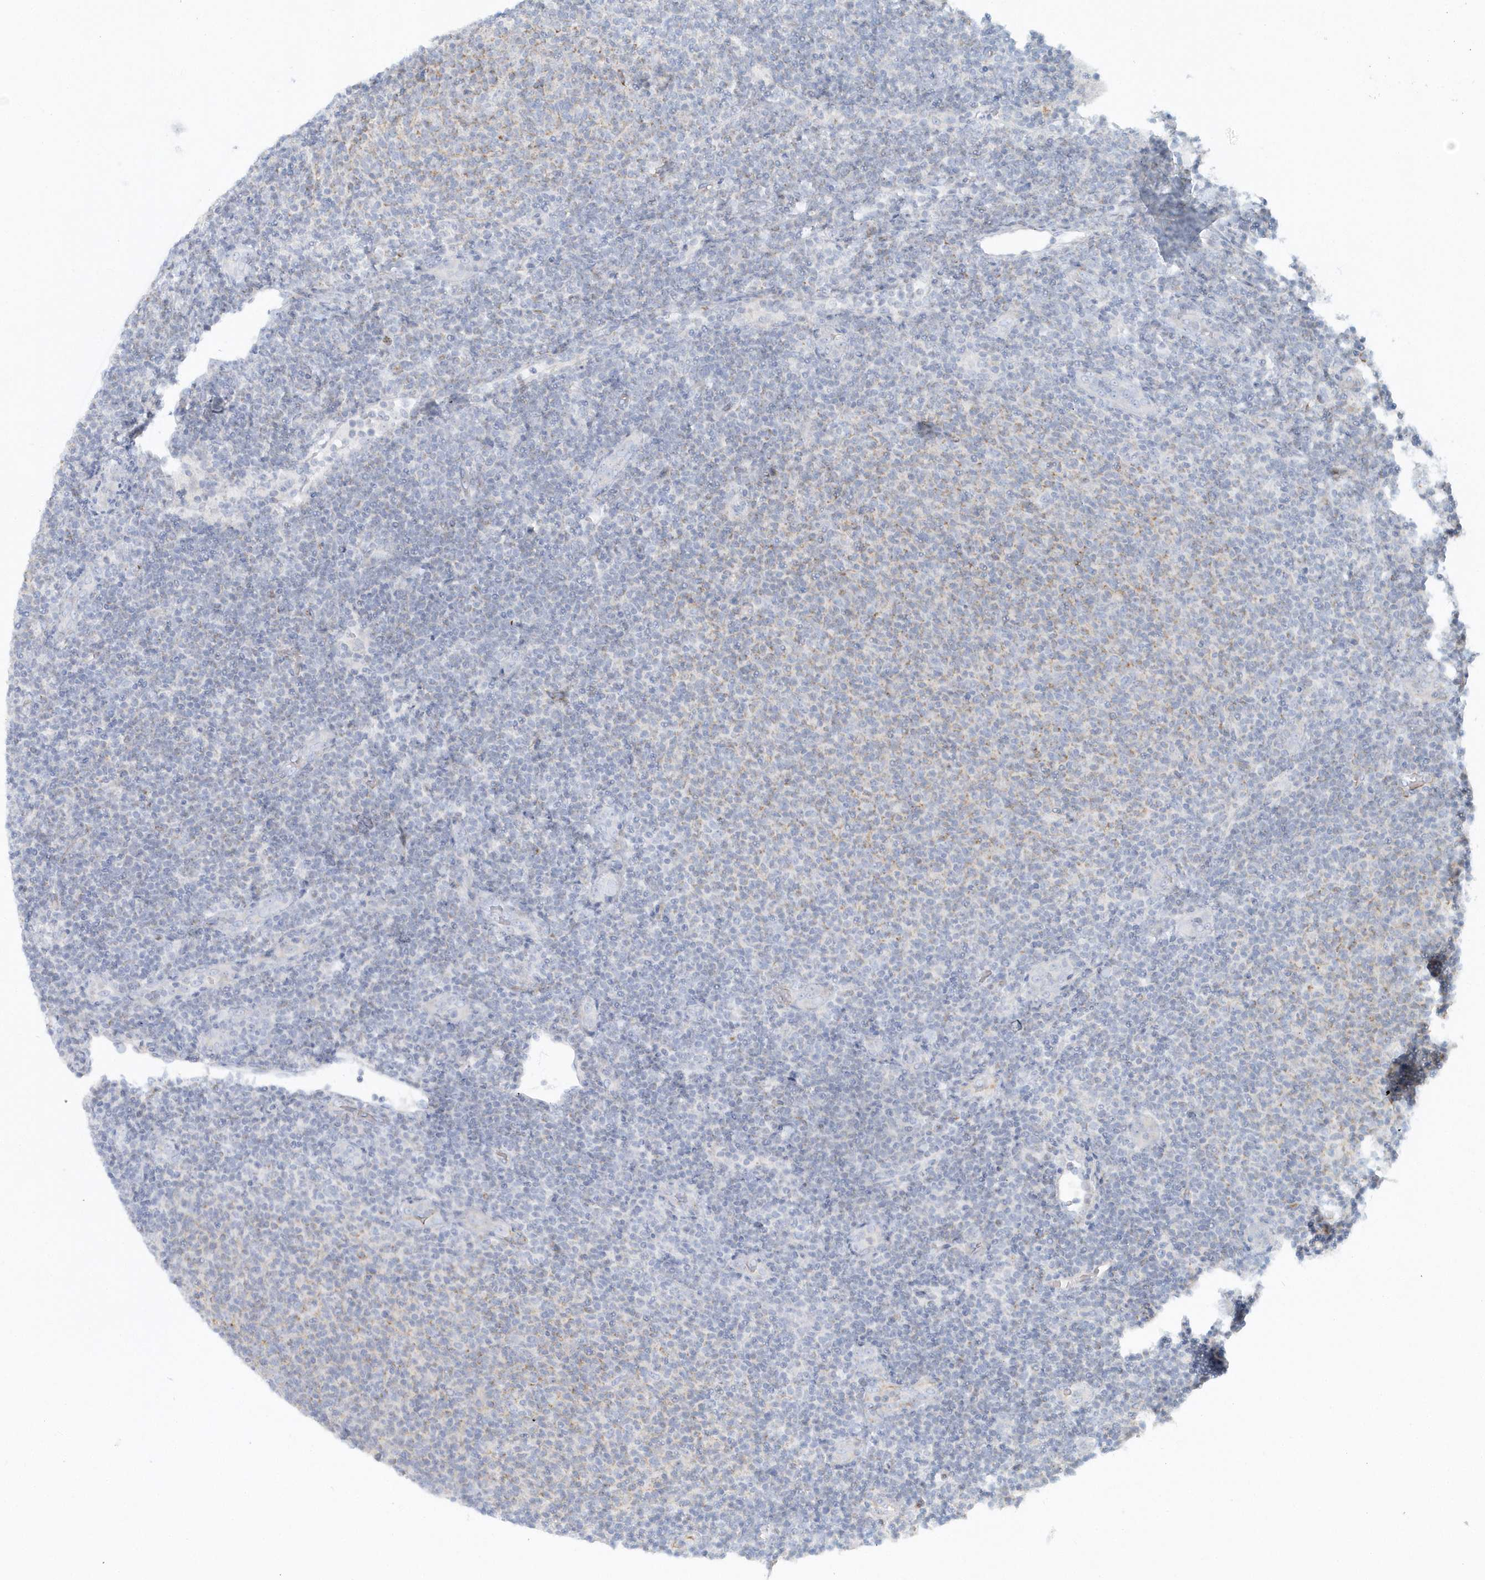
{"staining": {"intensity": "weak", "quantity": "25%-75%", "location": "cytoplasmic/membranous"}, "tissue": "lymphoma", "cell_type": "Tumor cells", "image_type": "cancer", "snomed": [{"axis": "morphology", "description": "Malignant lymphoma, non-Hodgkin's type, Low grade"}, {"axis": "topography", "description": "Lymph node"}], "caption": "There is low levels of weak cytoplasmic/membranous expression in tumor cells of lymphoma, as demonstrated by immunohistochemical staining (brown color).", "gene": "DNAH1", "patient": {"sex": "male", "age": 66}}